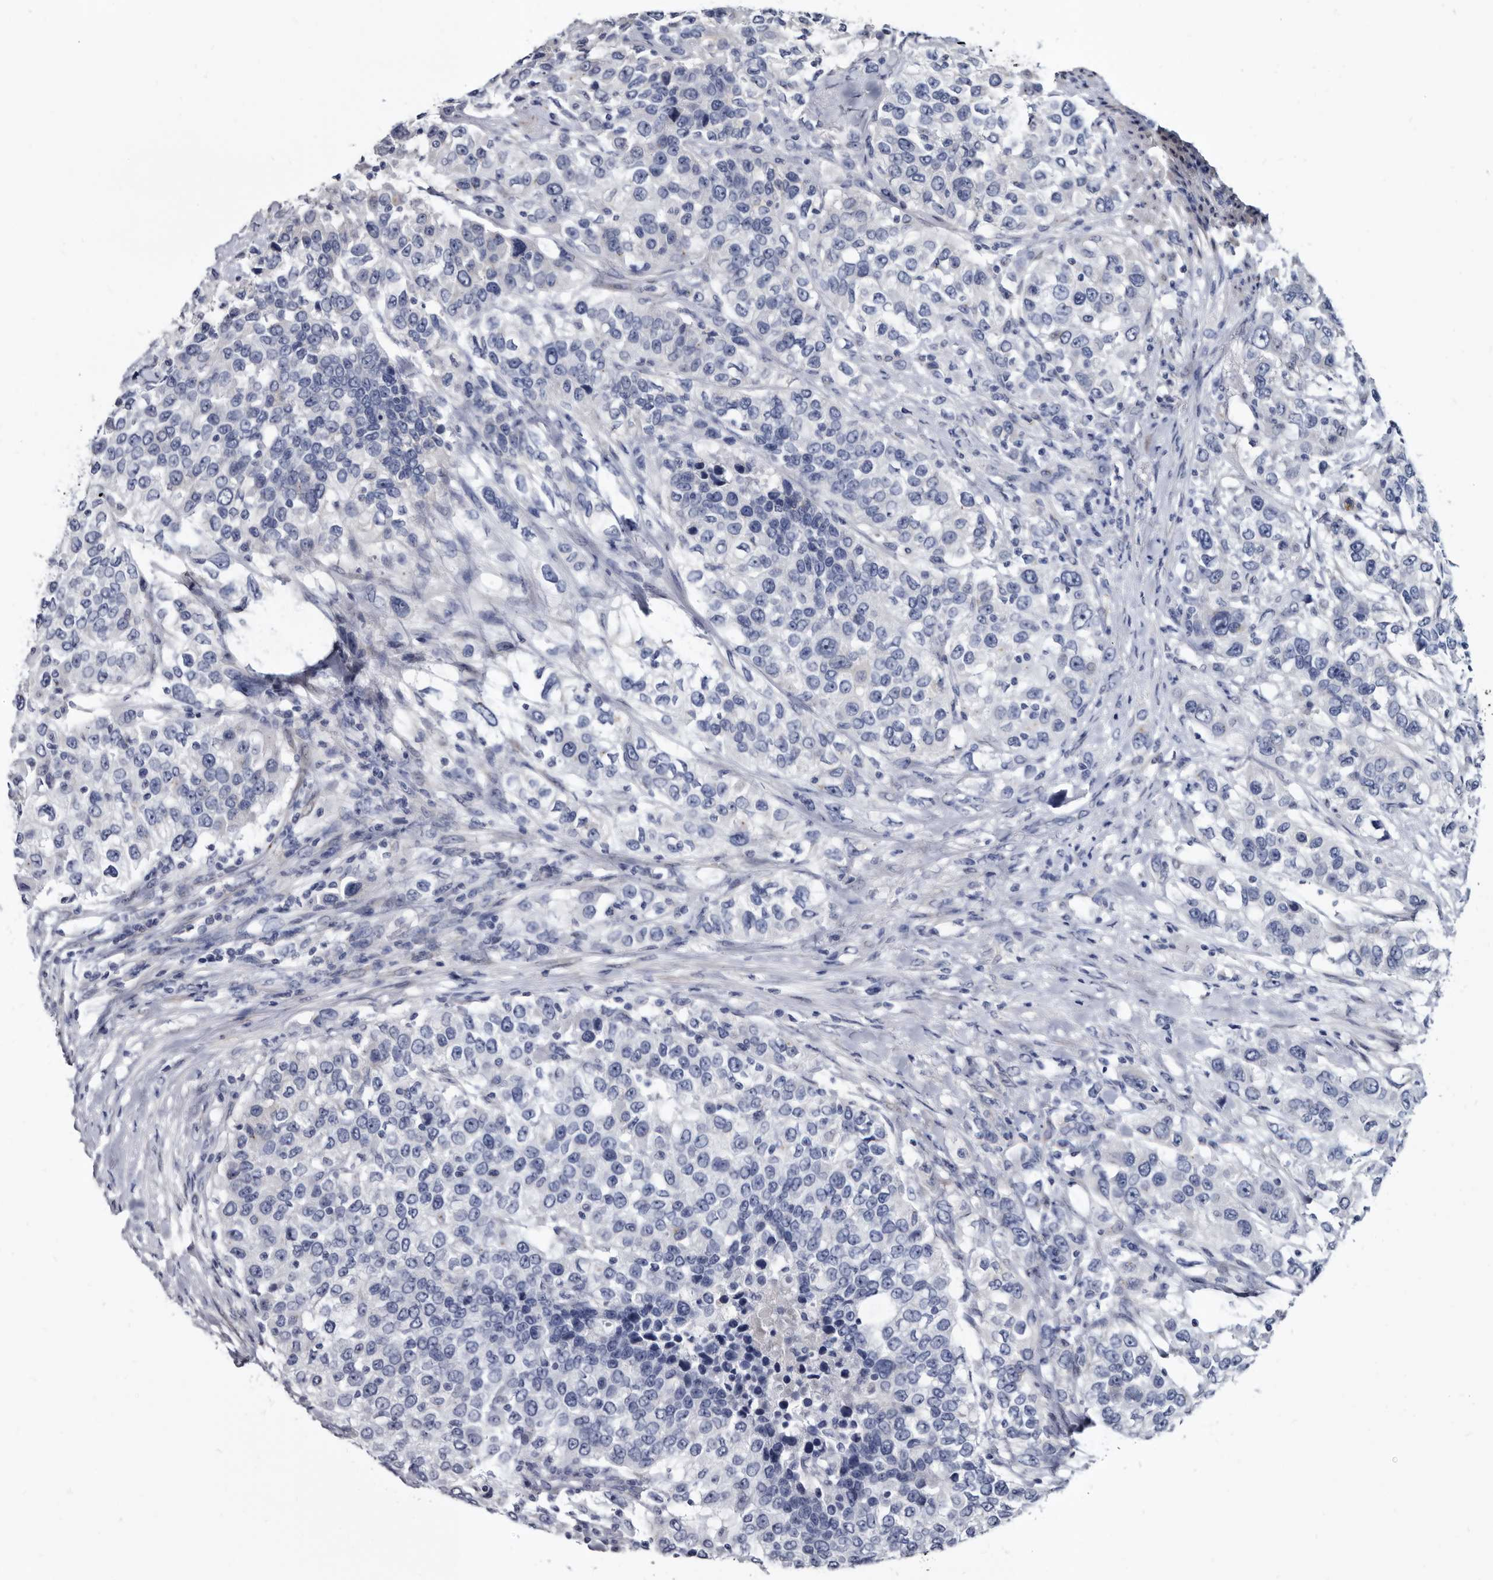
{"staining": {"intensity": "negative", "quantity": "none", "location": "none"}, "tissue": "urothelial cancer", "cell_type": "Tumor cells", "image_type": "cancer", "snomed": [{"axis": "morphology", "description": "Urothelial carcinoma, High grade"}, {"axis": "topography", "description": "Urinary bladder"}], "caption": "Tumor cells show no significant protein positivity in urothelial cancer.", "gene": "PRSS8", "patient": {"sex": "female", "age": 80}}